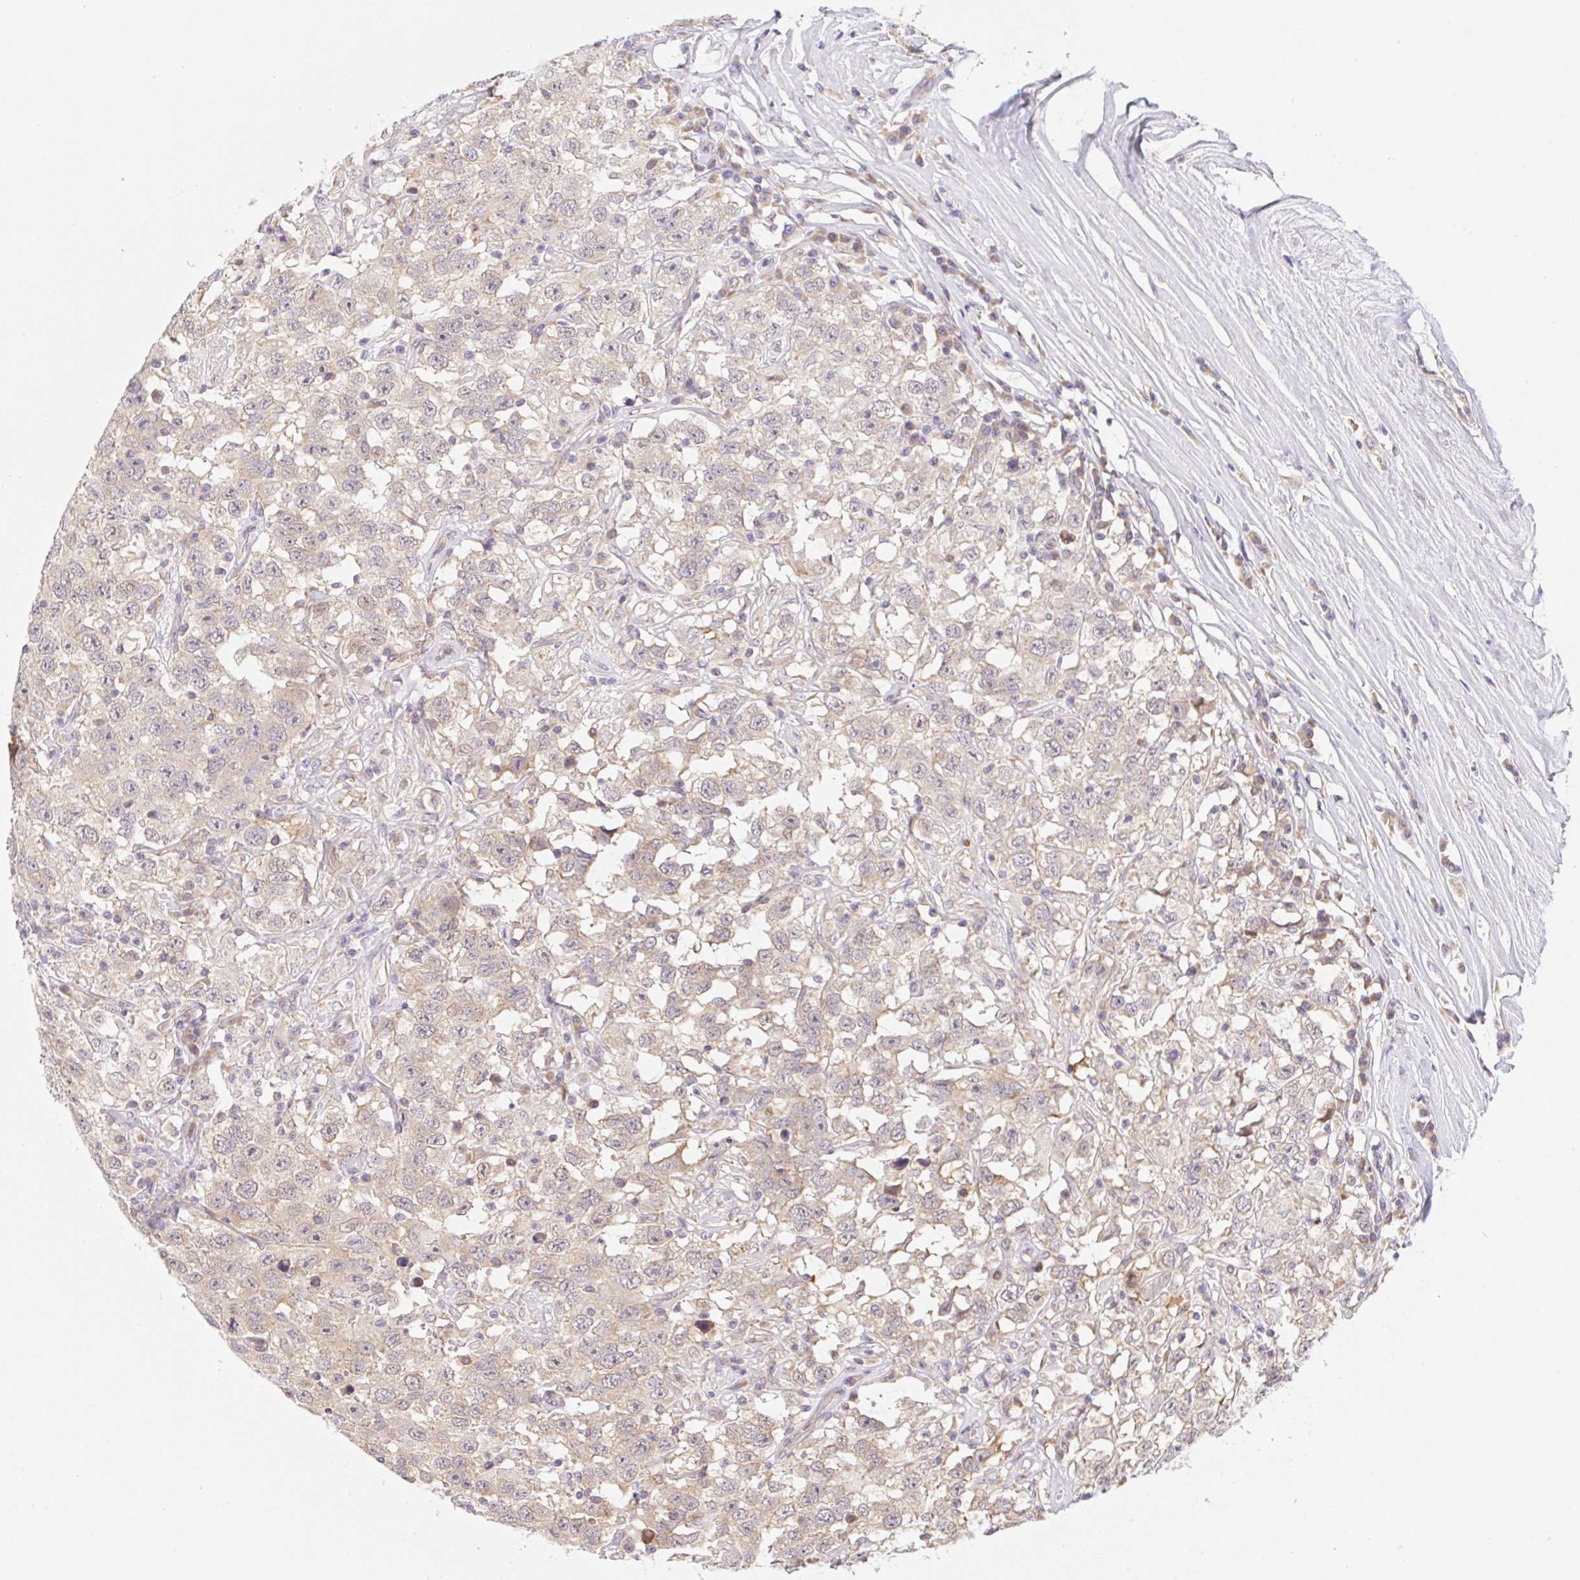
{"staining": {"intensity": "weak", "quantity": "25%-75%", "location": "cytoplasmic/membranous"}, "tissue": "testis cancer", "cell_type": "Tumor cells", "image_type": "cancer", "snomed": [{"axis": "morphology", "description": "Seminoma, NOS"}, {"axis": "topography", "description": "Testis"}], "caption": "Human seminoma (testis) stained with a brown dye shows weak cytoplasmic/membranous positive positivity in about 25%-75% of tumor cells.", "gene": "TBPL2", "patient": {"sex": "male", "age": 41}}